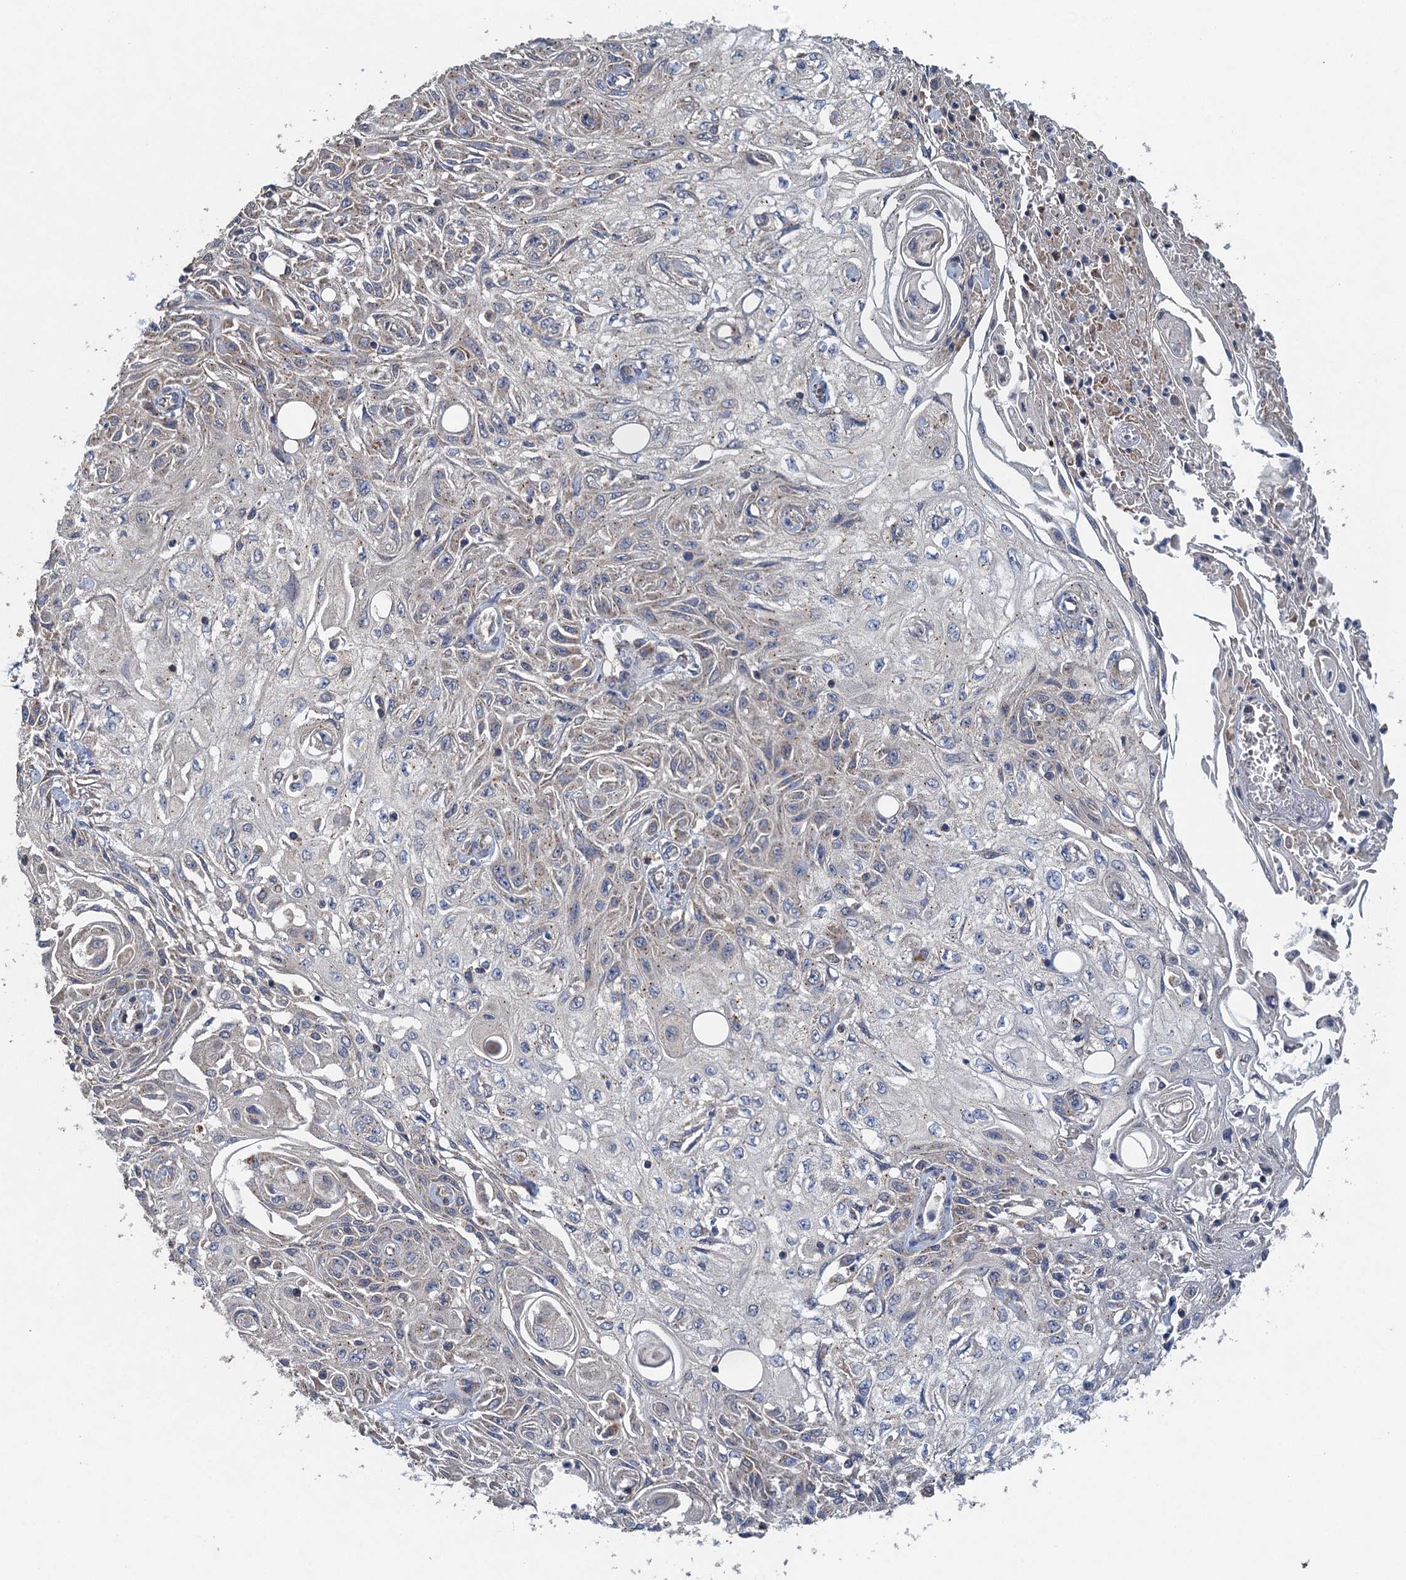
{"staining": {"intensity": "weak", "quantity": "<25%", "location": "cytoplasmic/membranous"}, "tissue": "skin cancer", "cell_type": "Tumor cells", "image_type": "cancer", "snomed": [{"axis": "morphology", "description": "Squamous cell carcinoma, NOS"}, {"axis": "morphology", "description": "Squamous cell carcinoma, metastatic, NOS"}, {"axis": "topography", "description": "Skin"}, {"axis": "topography", "description": "Lymph node"}], "caption": "This is an IHC image of human skin metastatic squamous cell carcinoma. There is no staining in tumor cells.", "gene": "BCS1L", "patient": {"sex": "male", "age": 75}}